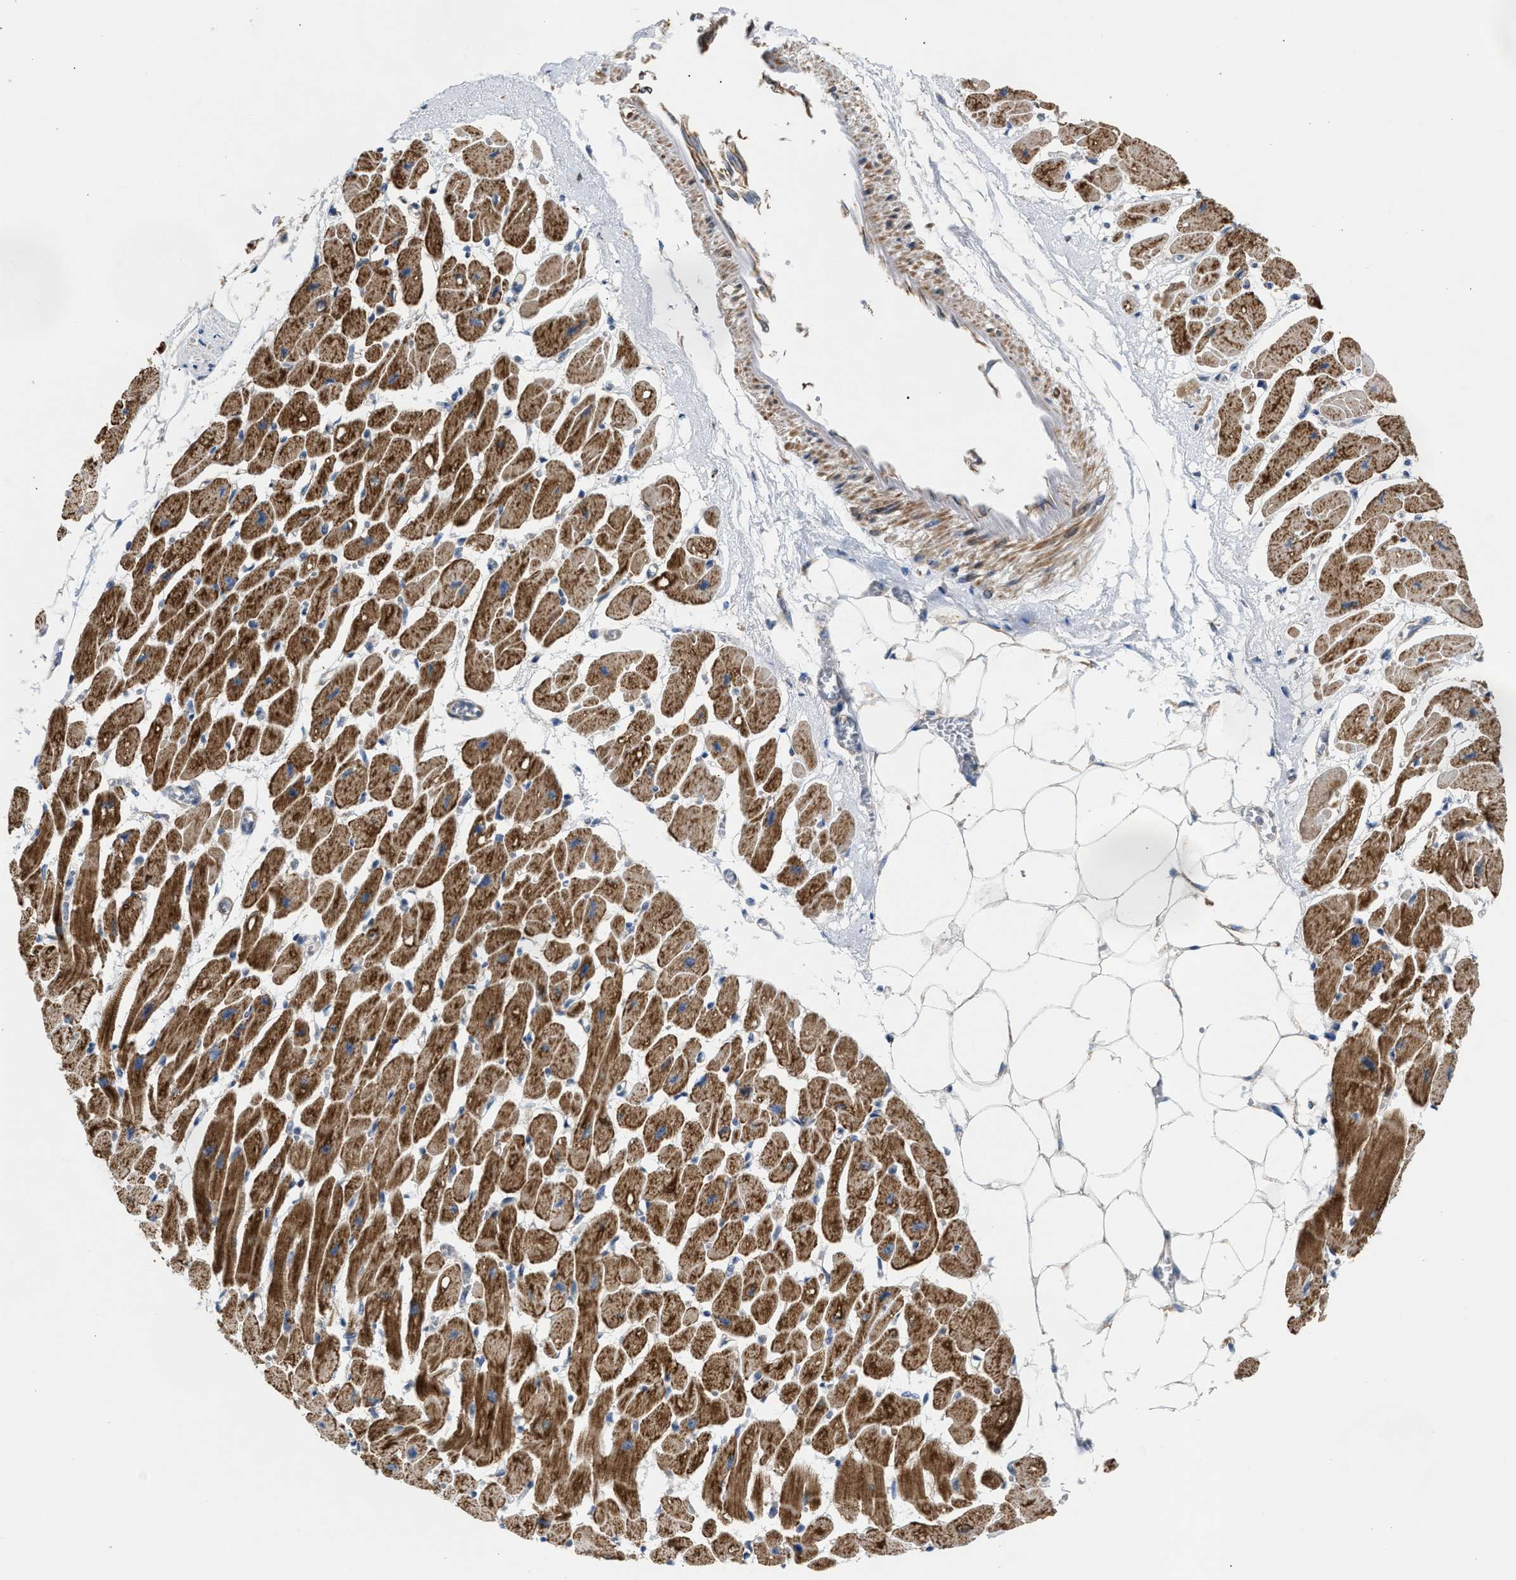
{"staining": {"intensity": "strong", "quantity": ">75%", "location": "cytoplasmic/membranous"}, "tissue": "heart muscle", "cell_type": "Cardiomyocytes", "image_type": "normal", "snomed": [{"axis": "morphology", "description": "Normal tissue, NOS"}, {"axis": "topography", "description": "Heart"}], "caption": "DAB (3,3'-diaminobenzidine) immunohistochemical staining of unremarkable human heart muscle shows strong cytoplasmic/membranous protein expression in about >75% of cardiomyocytes.", "gene": "TACO1", "patient": {"sex": "female", "age": 54}}